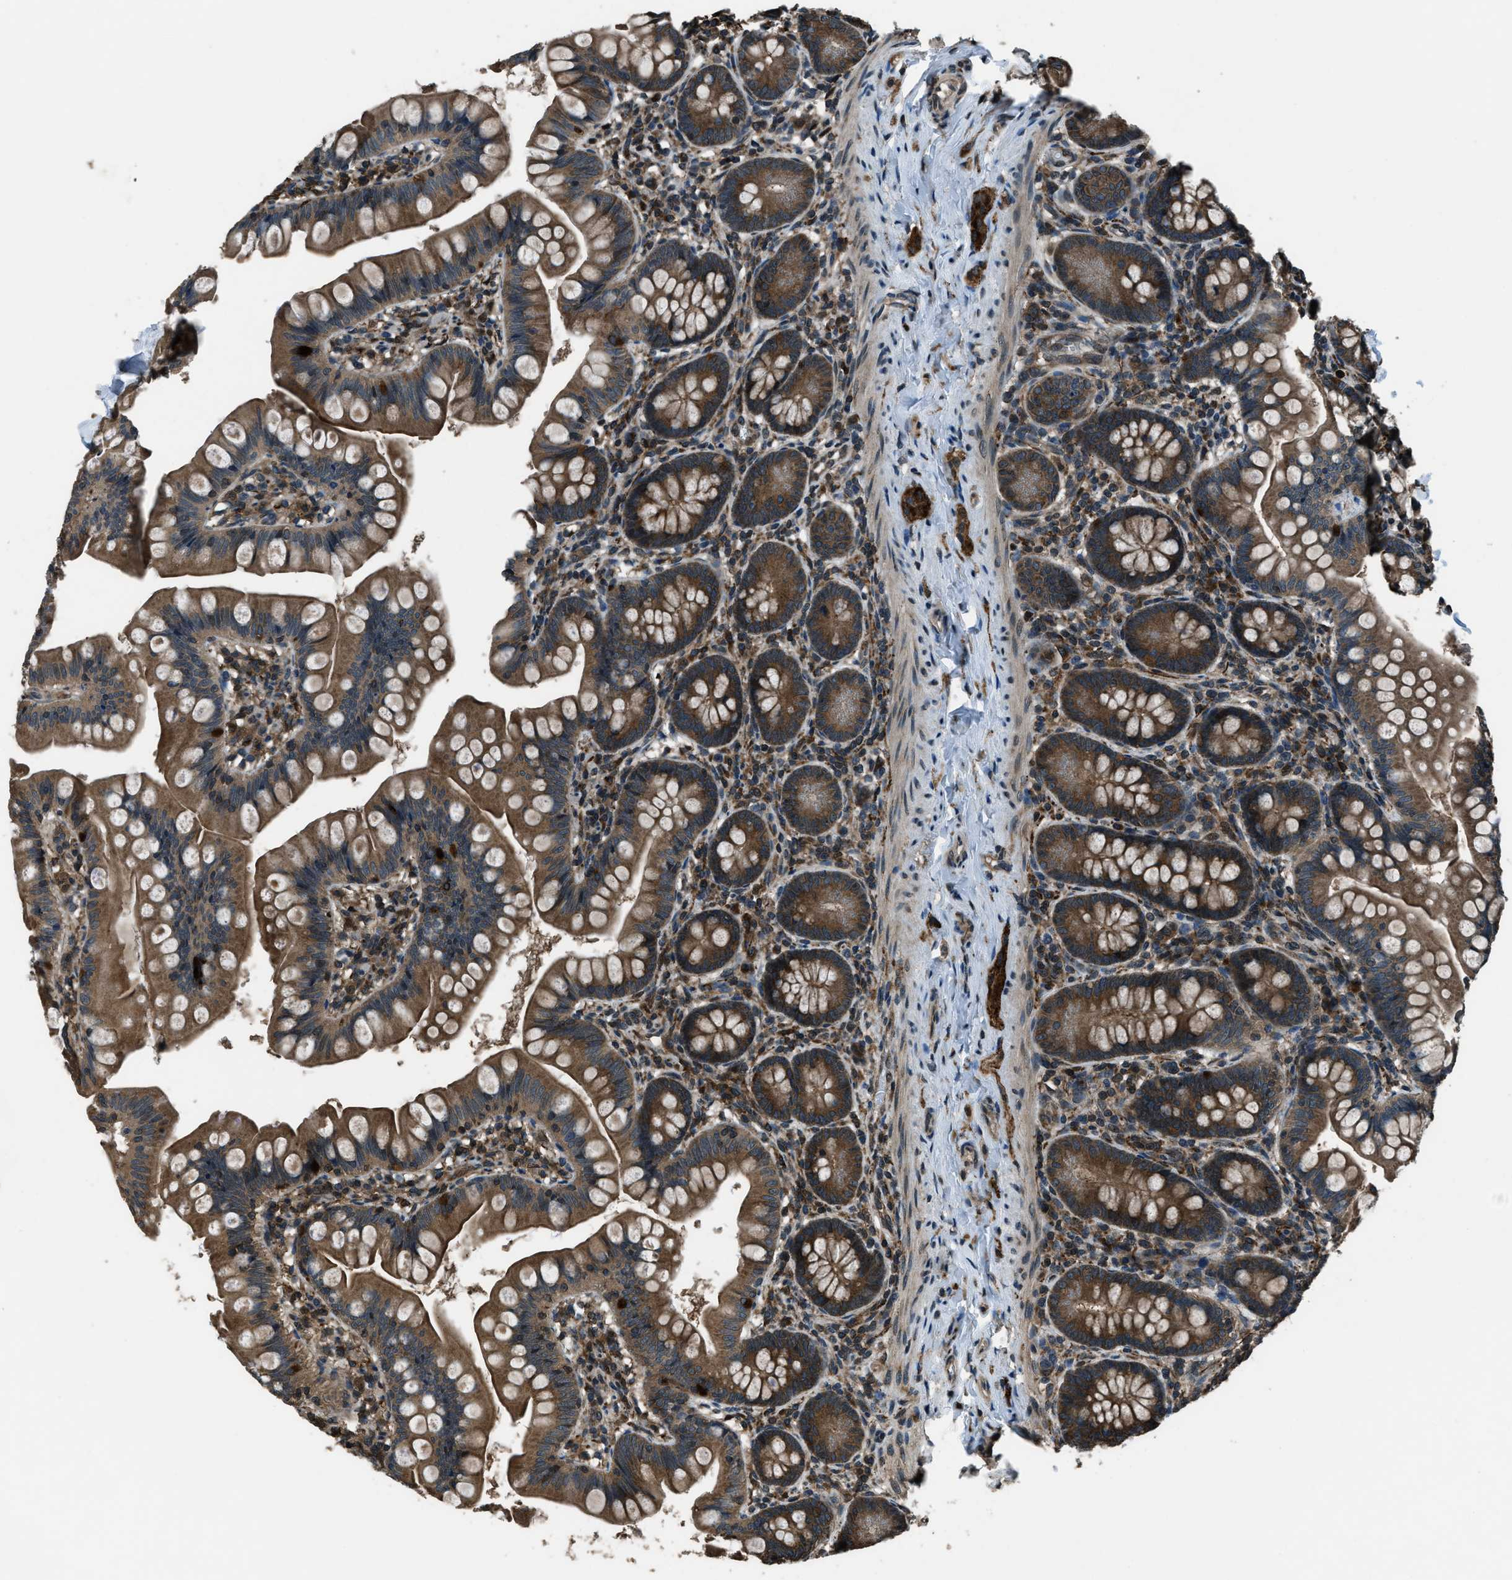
{"staining": {"intensity": "strong", "quantity": ">75%", "location": "cytoplasmic/membranous"}, "tissue": "small intestine", "cell_type": "Glandular cells", "image_type": "normal", "snomed": [{"axis": "morphology", "description": "Normal tissue, NOS"}, {"axis": "topography", "description": "Small intestine"}], "caption": "About >75% of glandular cells in benign small intestine display strong cytoplasmic/membranous protein expression as visualized by brown immunohistochemical staining.", "gene": "TRIM4", "patient": {"sex": "male", "age": 7}}